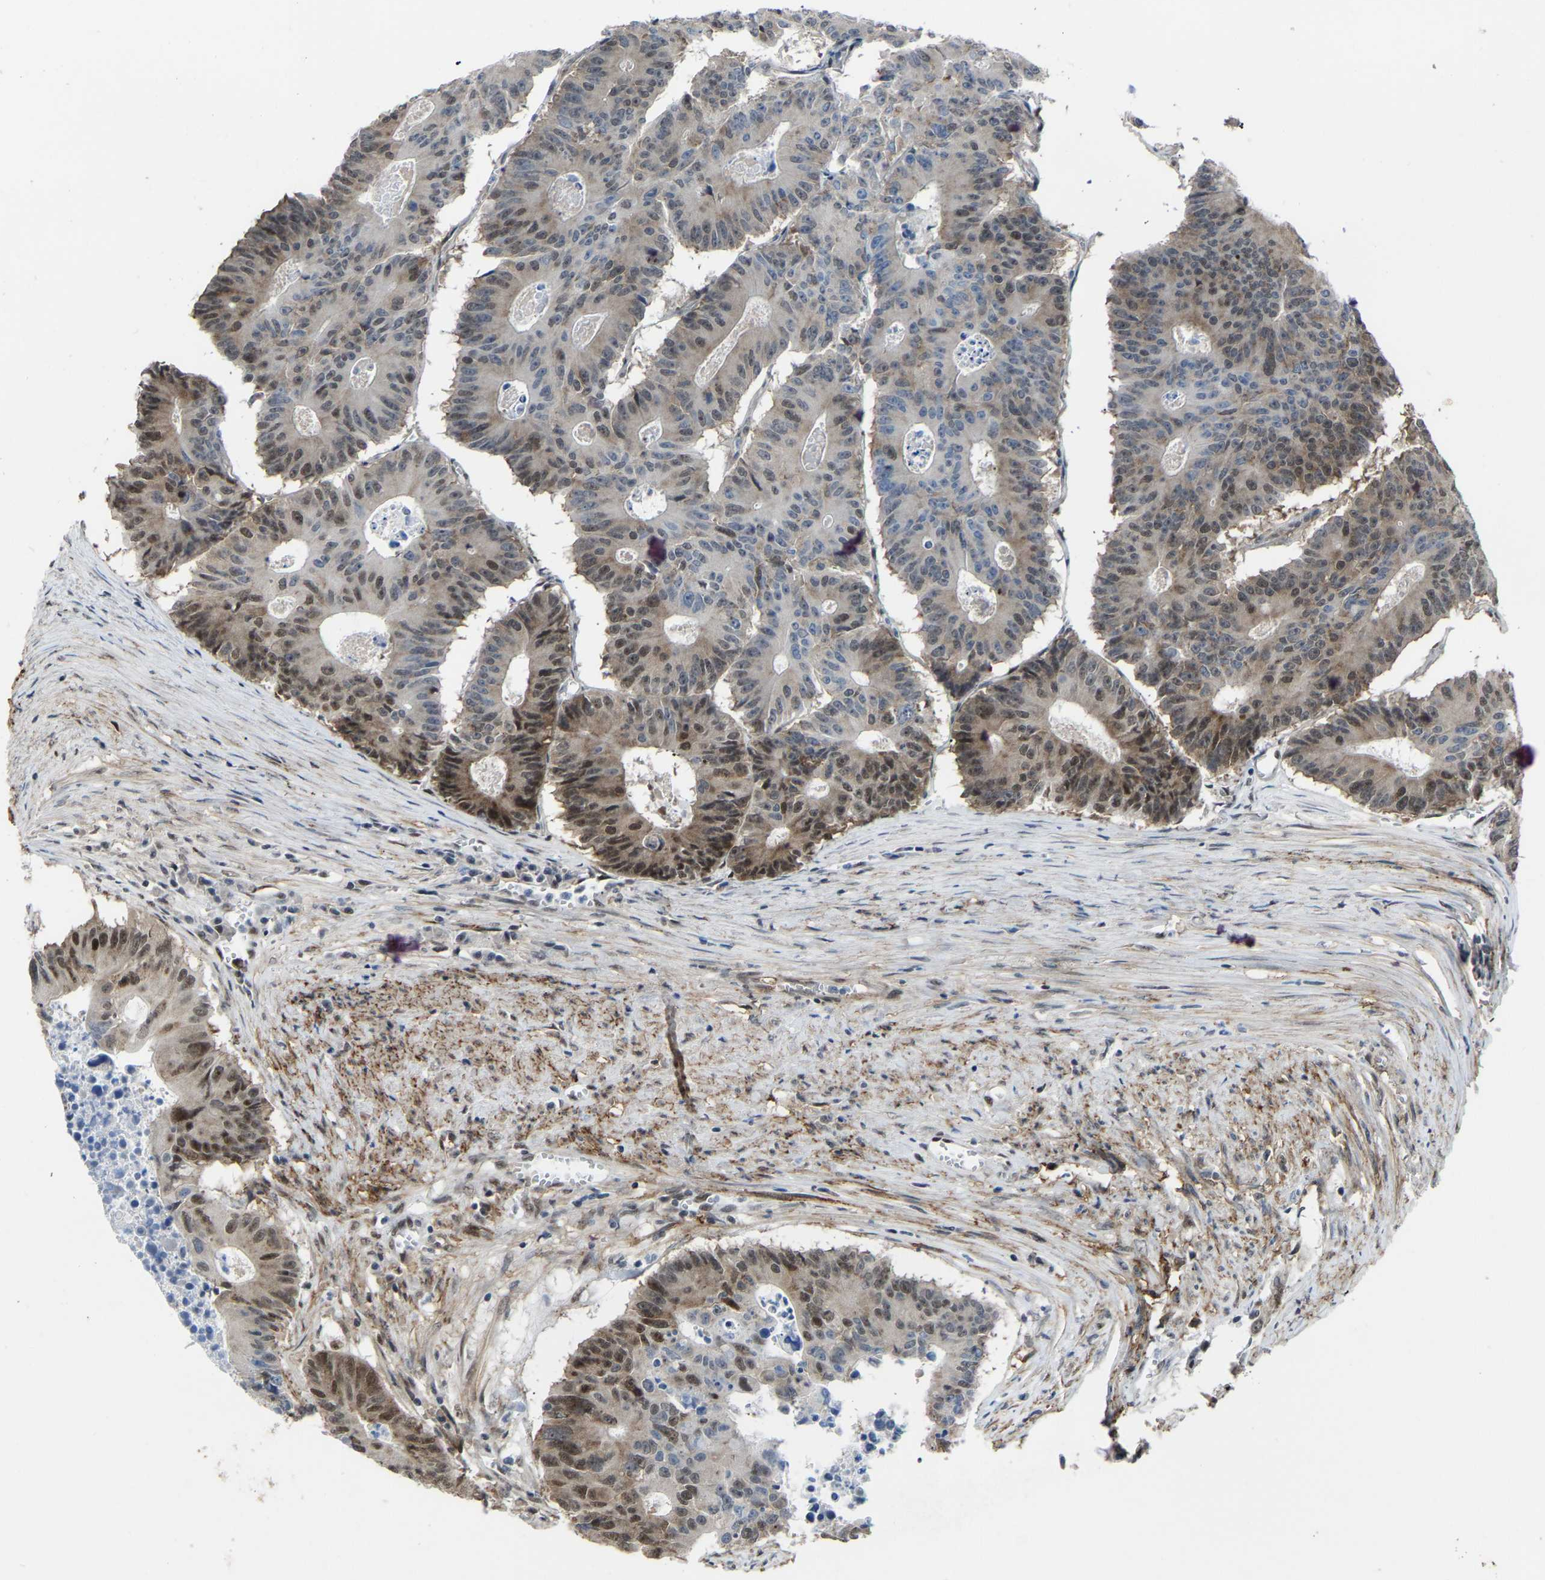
{"staining": {"intensity": "moderate", "quantity": "25%-75%", "location": "cytoplasmic/membranous,nuclear"}, "tissue": "colorectal cancer", "cell_type": "Tumor cells", "image_type": "cancer", "snomed": [{"axis": "morphology", "description": "Adenocarcinoma, NOS"}, {"axis": "topography", "description": "Colon"}], "caption": "The photomicrograph reveals staining of colorectal cancer (adenocarcinoma), revealing moderate cytoplasmic/membranous and nuclear protein expression (brown color) within tumor cells.", "gene": "DDX5", "patient": {"sex": "male", "age": 87}}